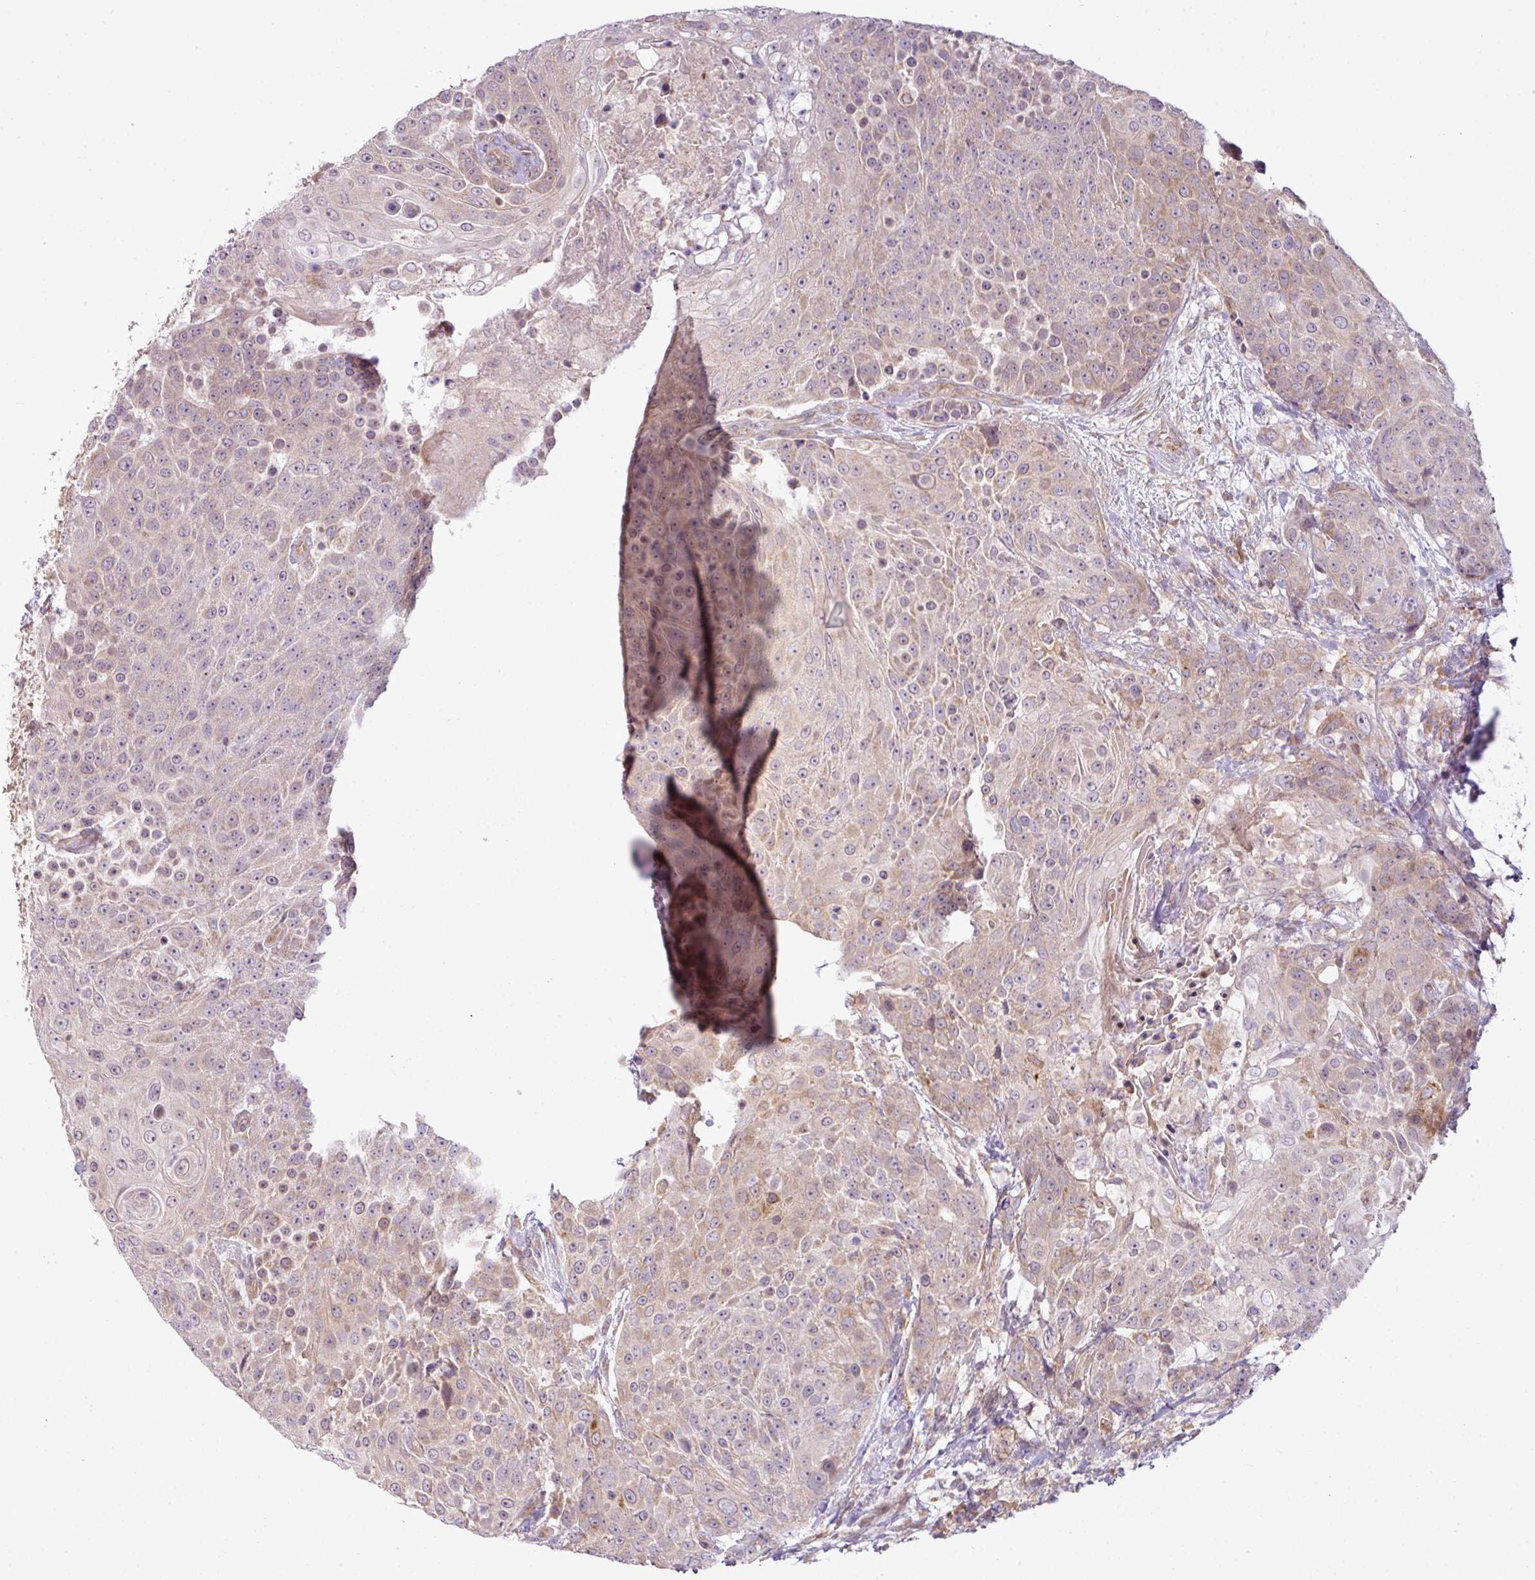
{"staining": {"intensity": "weak", "quantity": "<25%", "location": "cytoplasmic/membranous"}, "tissue": "urothelial cancer", "cell_type": "Tumor cells", "image_type": "cancer", "snomed": [{"axis": "morphology", "description": "Urothelial carcinoma, High grade"}, {"axis": "topography", "description": "Urinary bladder"}], "caption": "The immunohistochemistry image has no significant expression in tumor cells of high-grade urothelial carcinoma tissue. The staining is performed using DAB brown chromogen with nuclei counter-stained in using hematoxylin.", "gene": "COX18", "patient": {"sex": "female", "age": 63}}